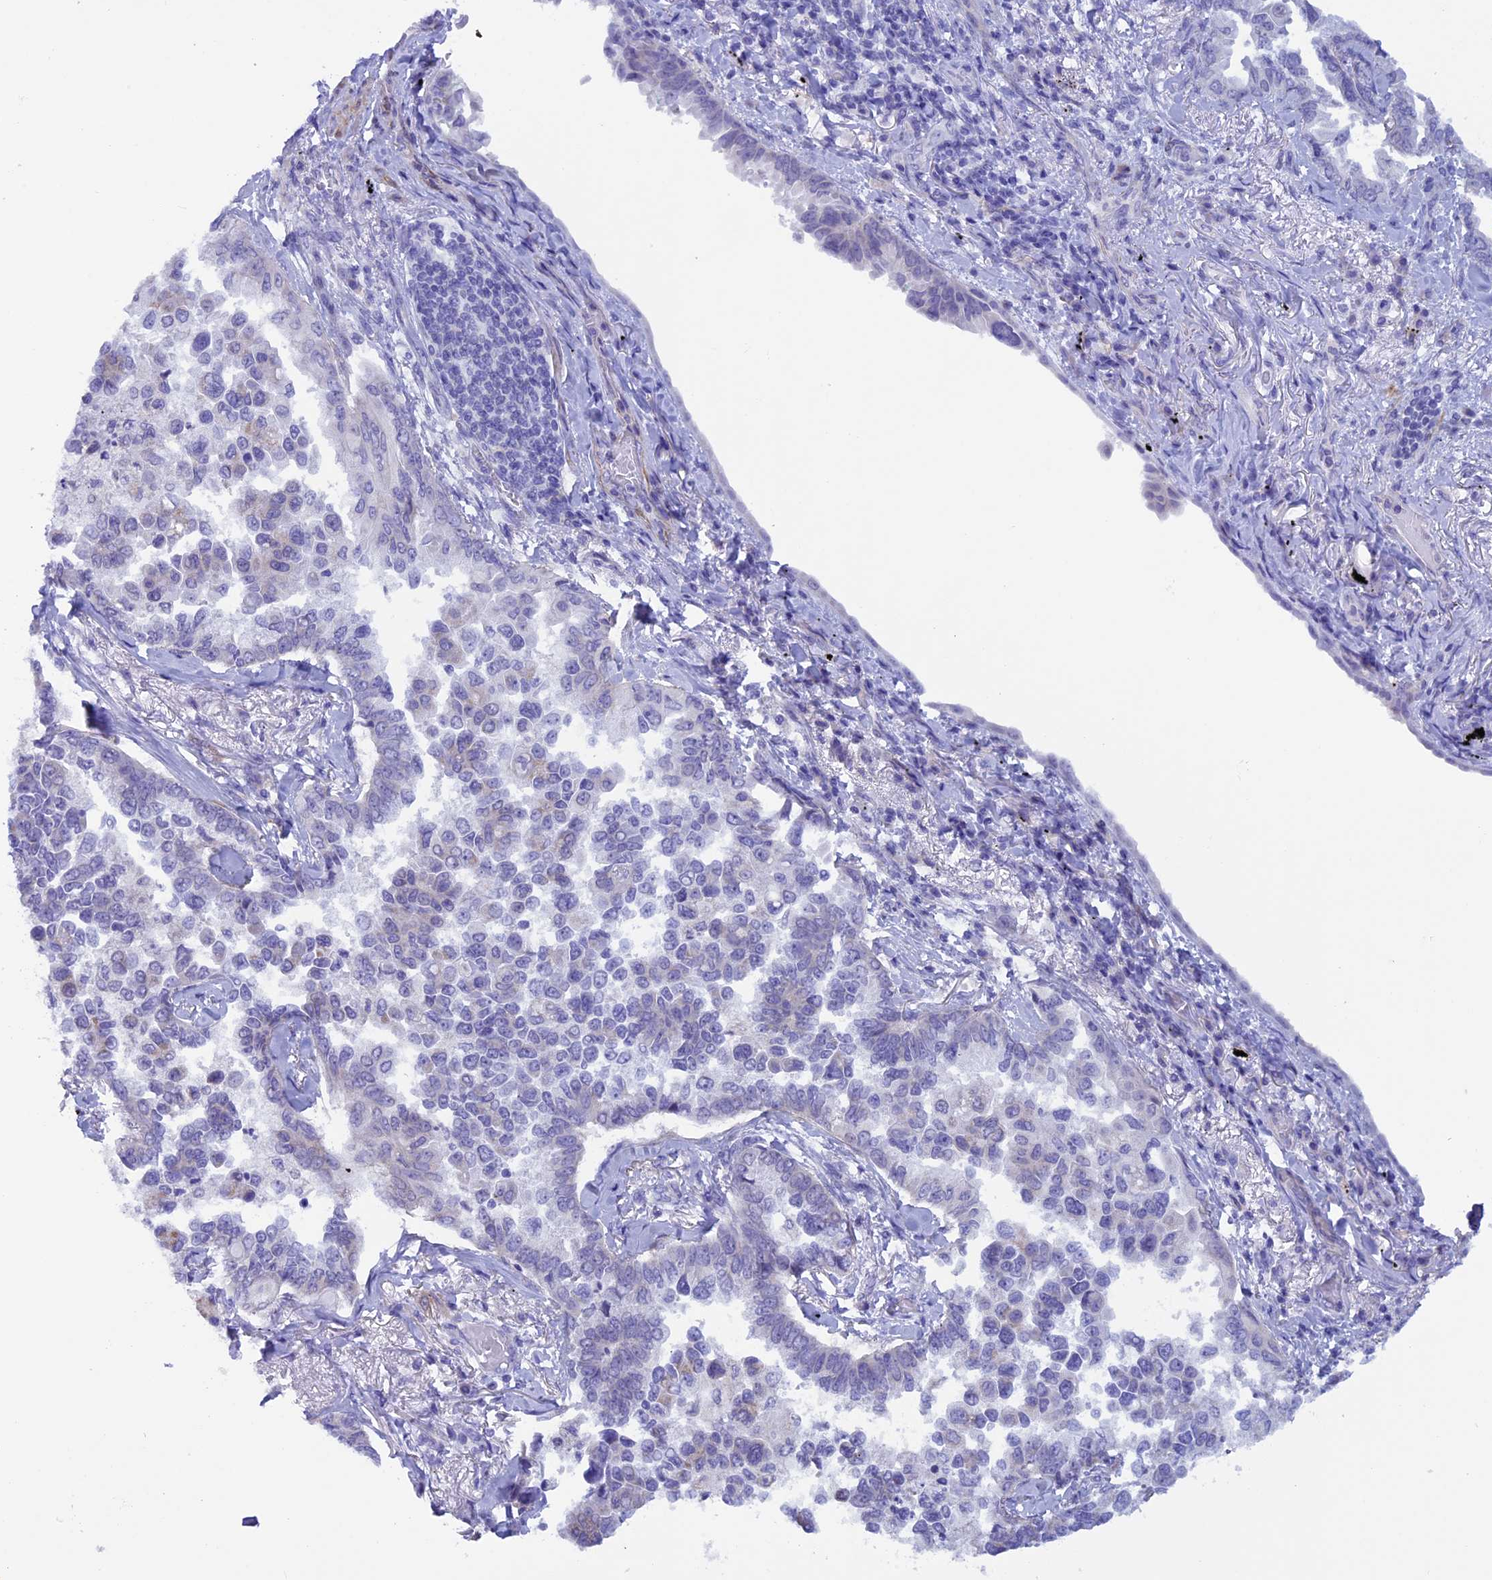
{"staining": {"intensity": "negative", "quantity": "none", "location": "none"}, "tissue": "lung cancer", "cell_type": "Tumor cells", "image_type": "cancer", "snomed": [{"axis": "morphology", "description": "Adenocarcinoma, NOS"}, {"axis": "topography", "description": "Lung"}], "caption": "There is no significant positivity in tumor cells of lung adenocarcinoma.", "gene": "IGSF6", "patient": {"sex": "female", "age": 67}}